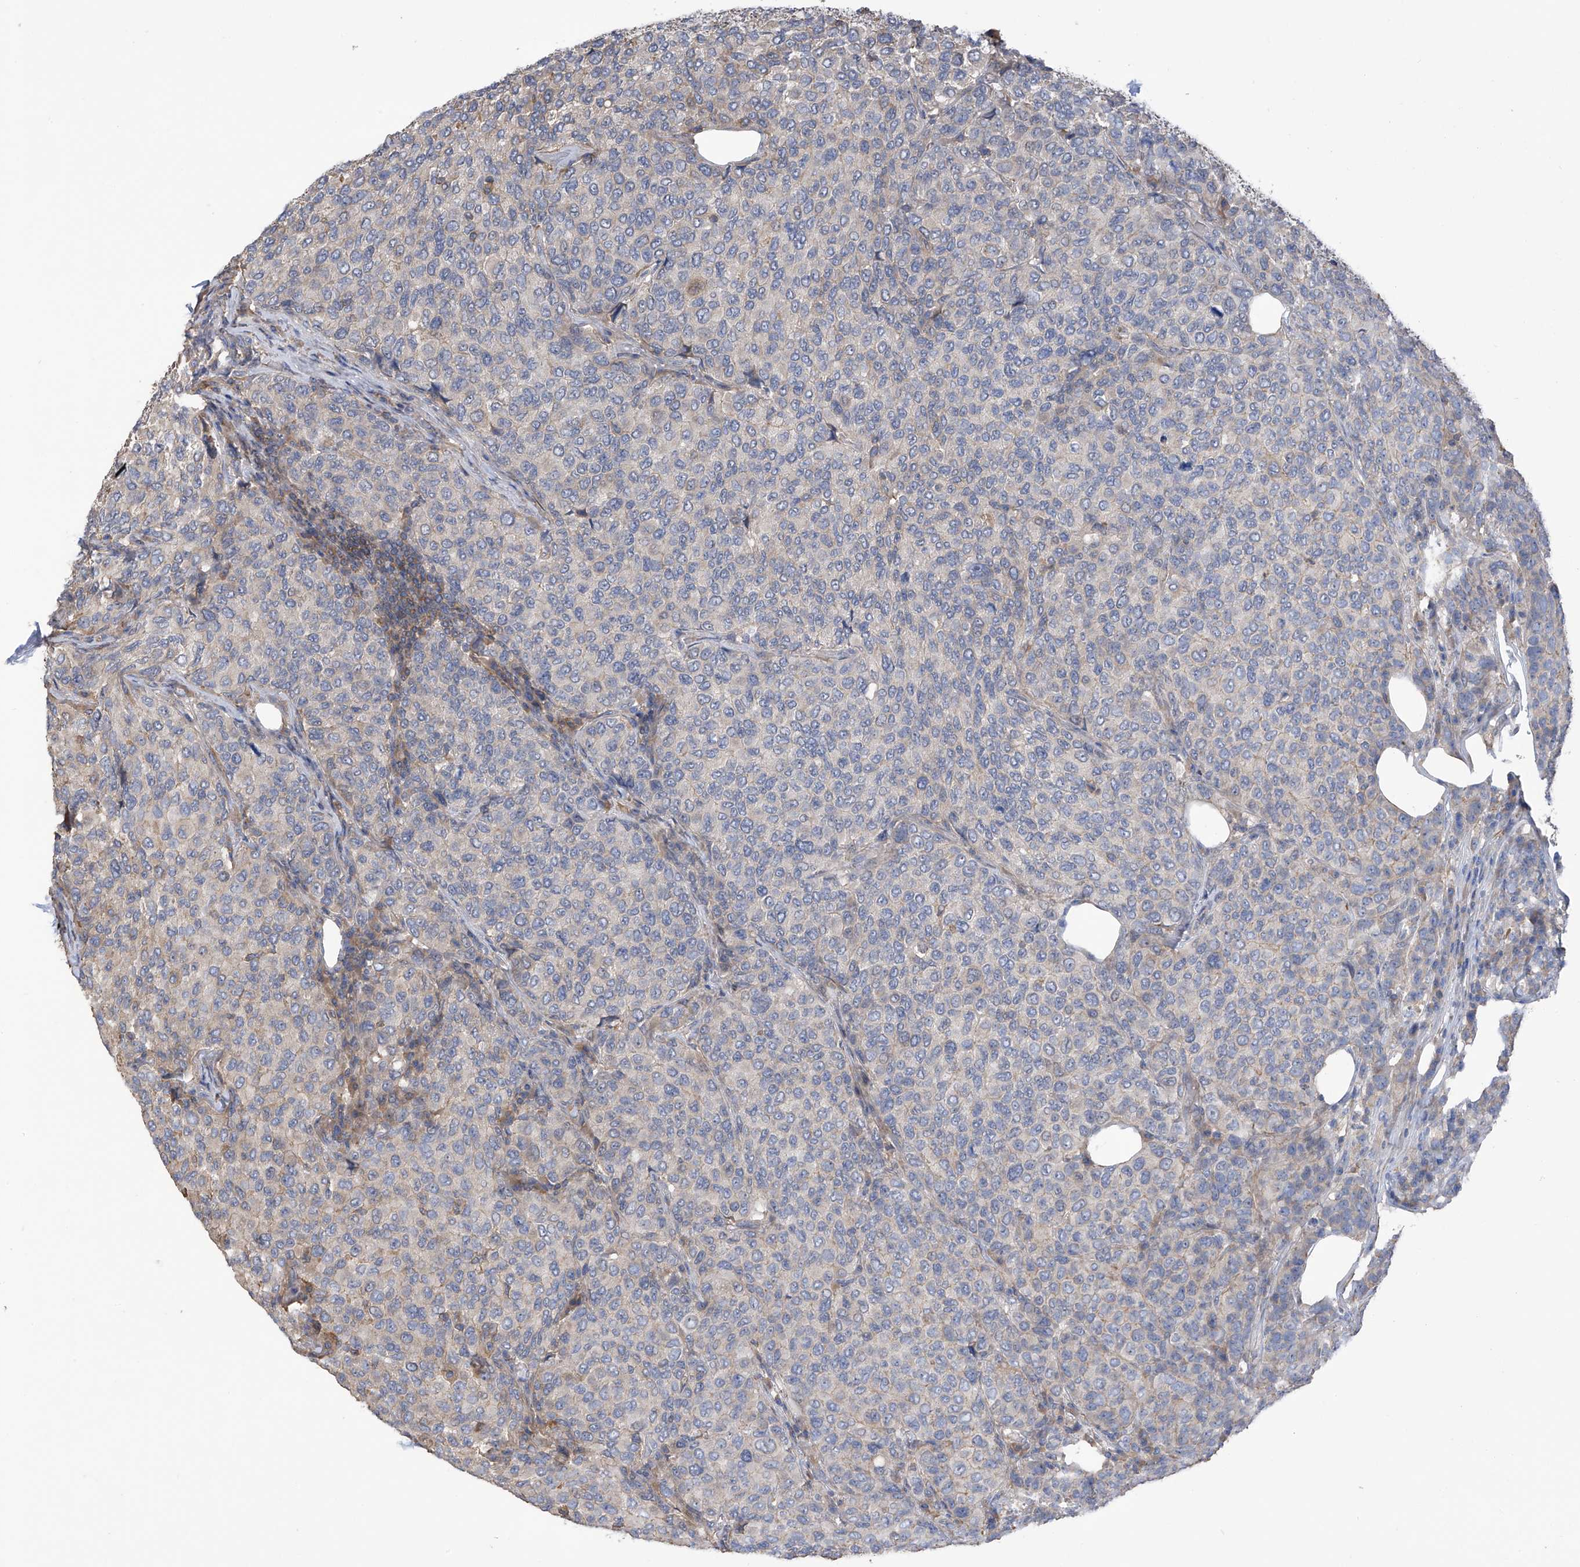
{"staining": {"intensity": "negative", "quantity": "none", "location": "none"}, "tissue": "breast cancer", "cell_type": "Tumor cells", "image_type": "cancer", "snomed": [{"axis": "morphology", "description": "Duct carcinoma"}, {"axis": "topography", "description": "Breast"}], "caption": "Immunohistochemistry micrograph of human breast cancer (invasive ductal carcinoma) stained for a protein (brown), which displays no expression in tumor cells.", "gene": "SLFN14", "patient": {"sex": "female", "age": 55}}